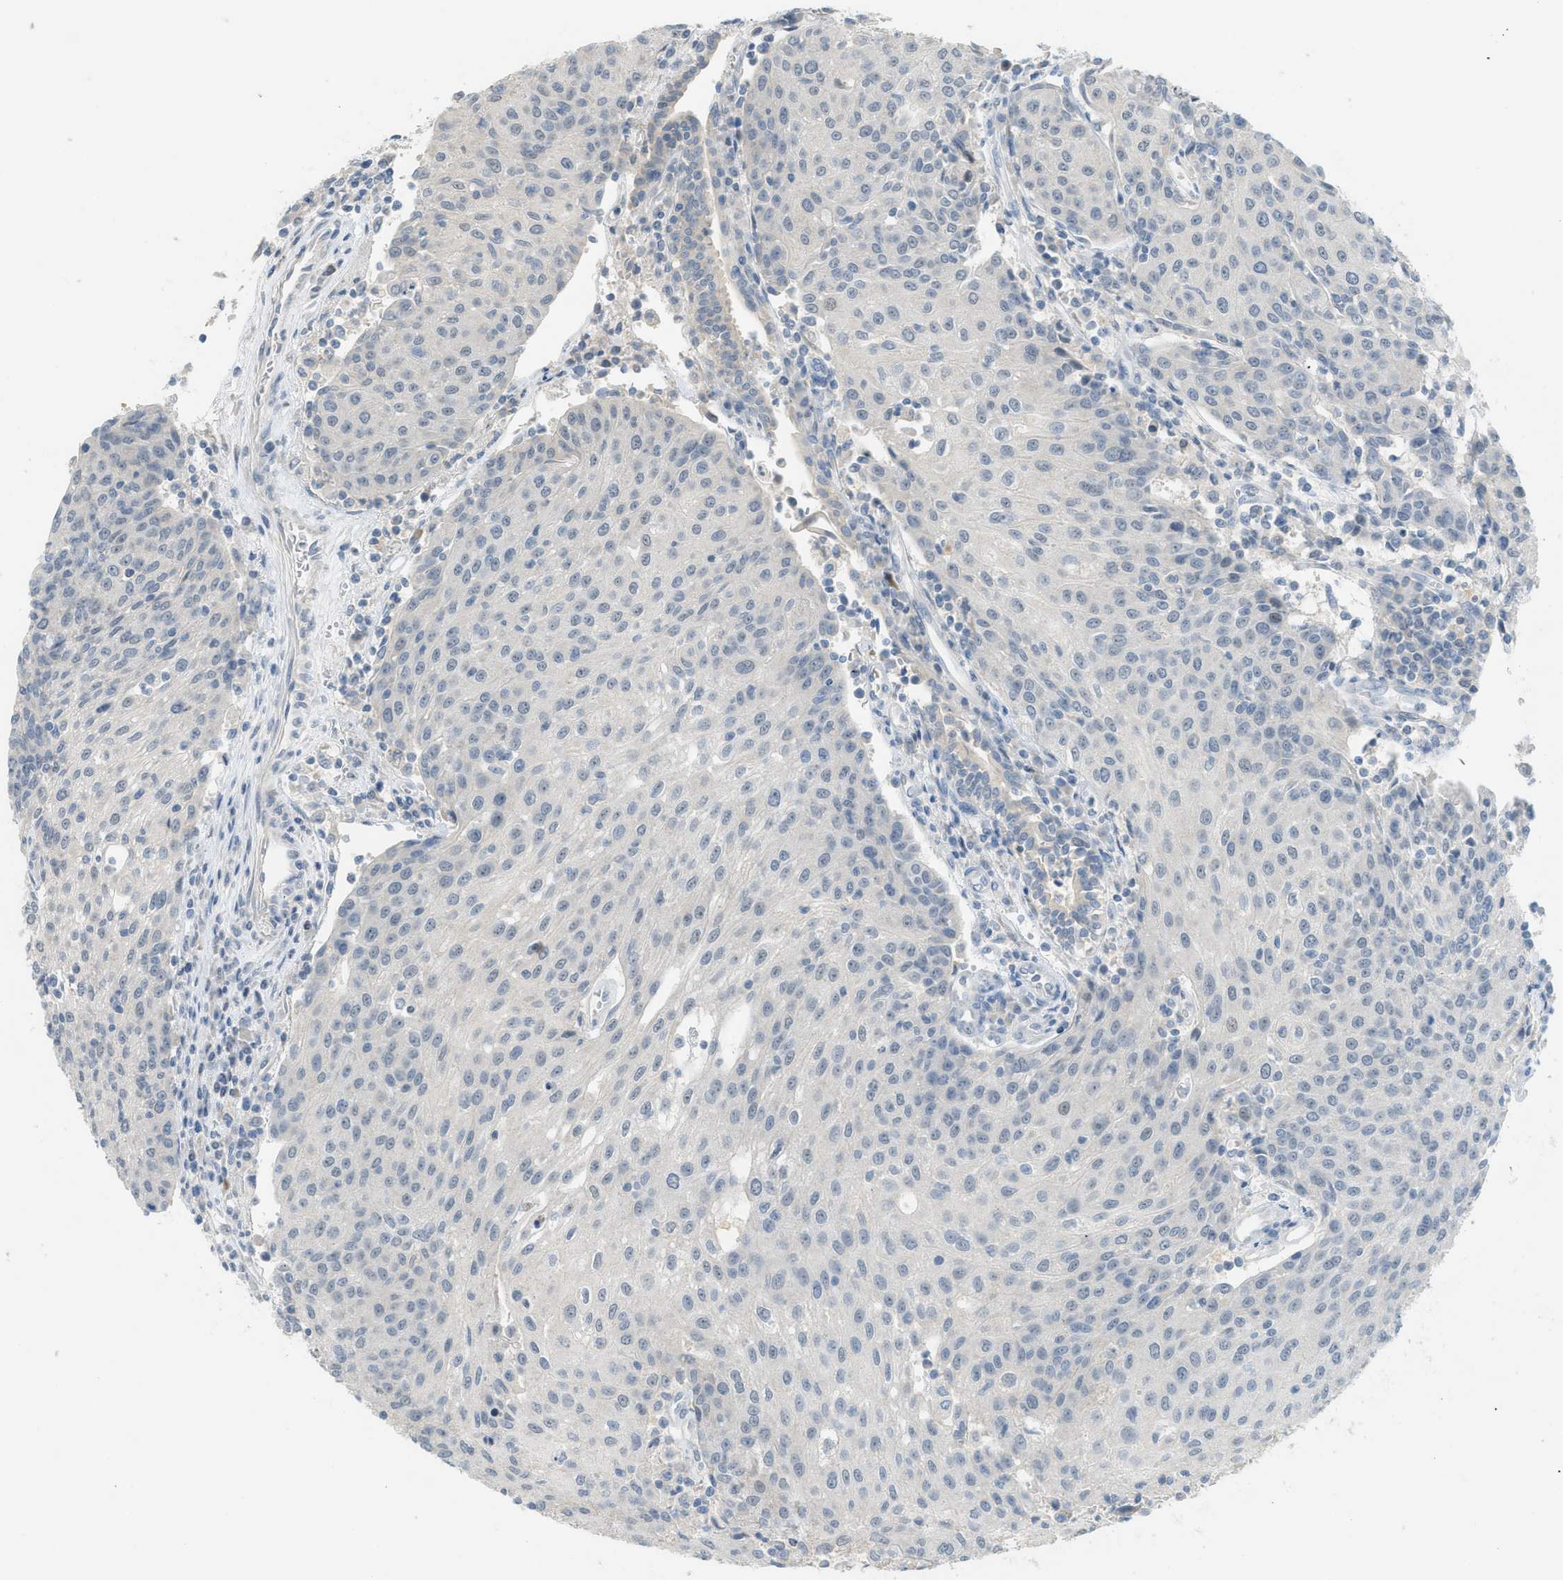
{"staining": {"intensity": "negative", "quantity": "none", "location": "none"}, "tissue": "urothelial cancer", "cell_type": "Tumor cells", "image_type": "cancer", "snomed": [{"axis": "morphology", "description": "Urothelial carcinoma, High grade"}, {"axis": "topography", "description": "Urinary bladder"}], "caption": "Tumor cells are negative for protein expression in human high-grade urothelial carcinoma. (Brightfield microscopy of DAB immunohistochemistry (IHC) at high magnification).", "gene": "TXNDC2", "patient": {"sex": "female", "age": 85}}